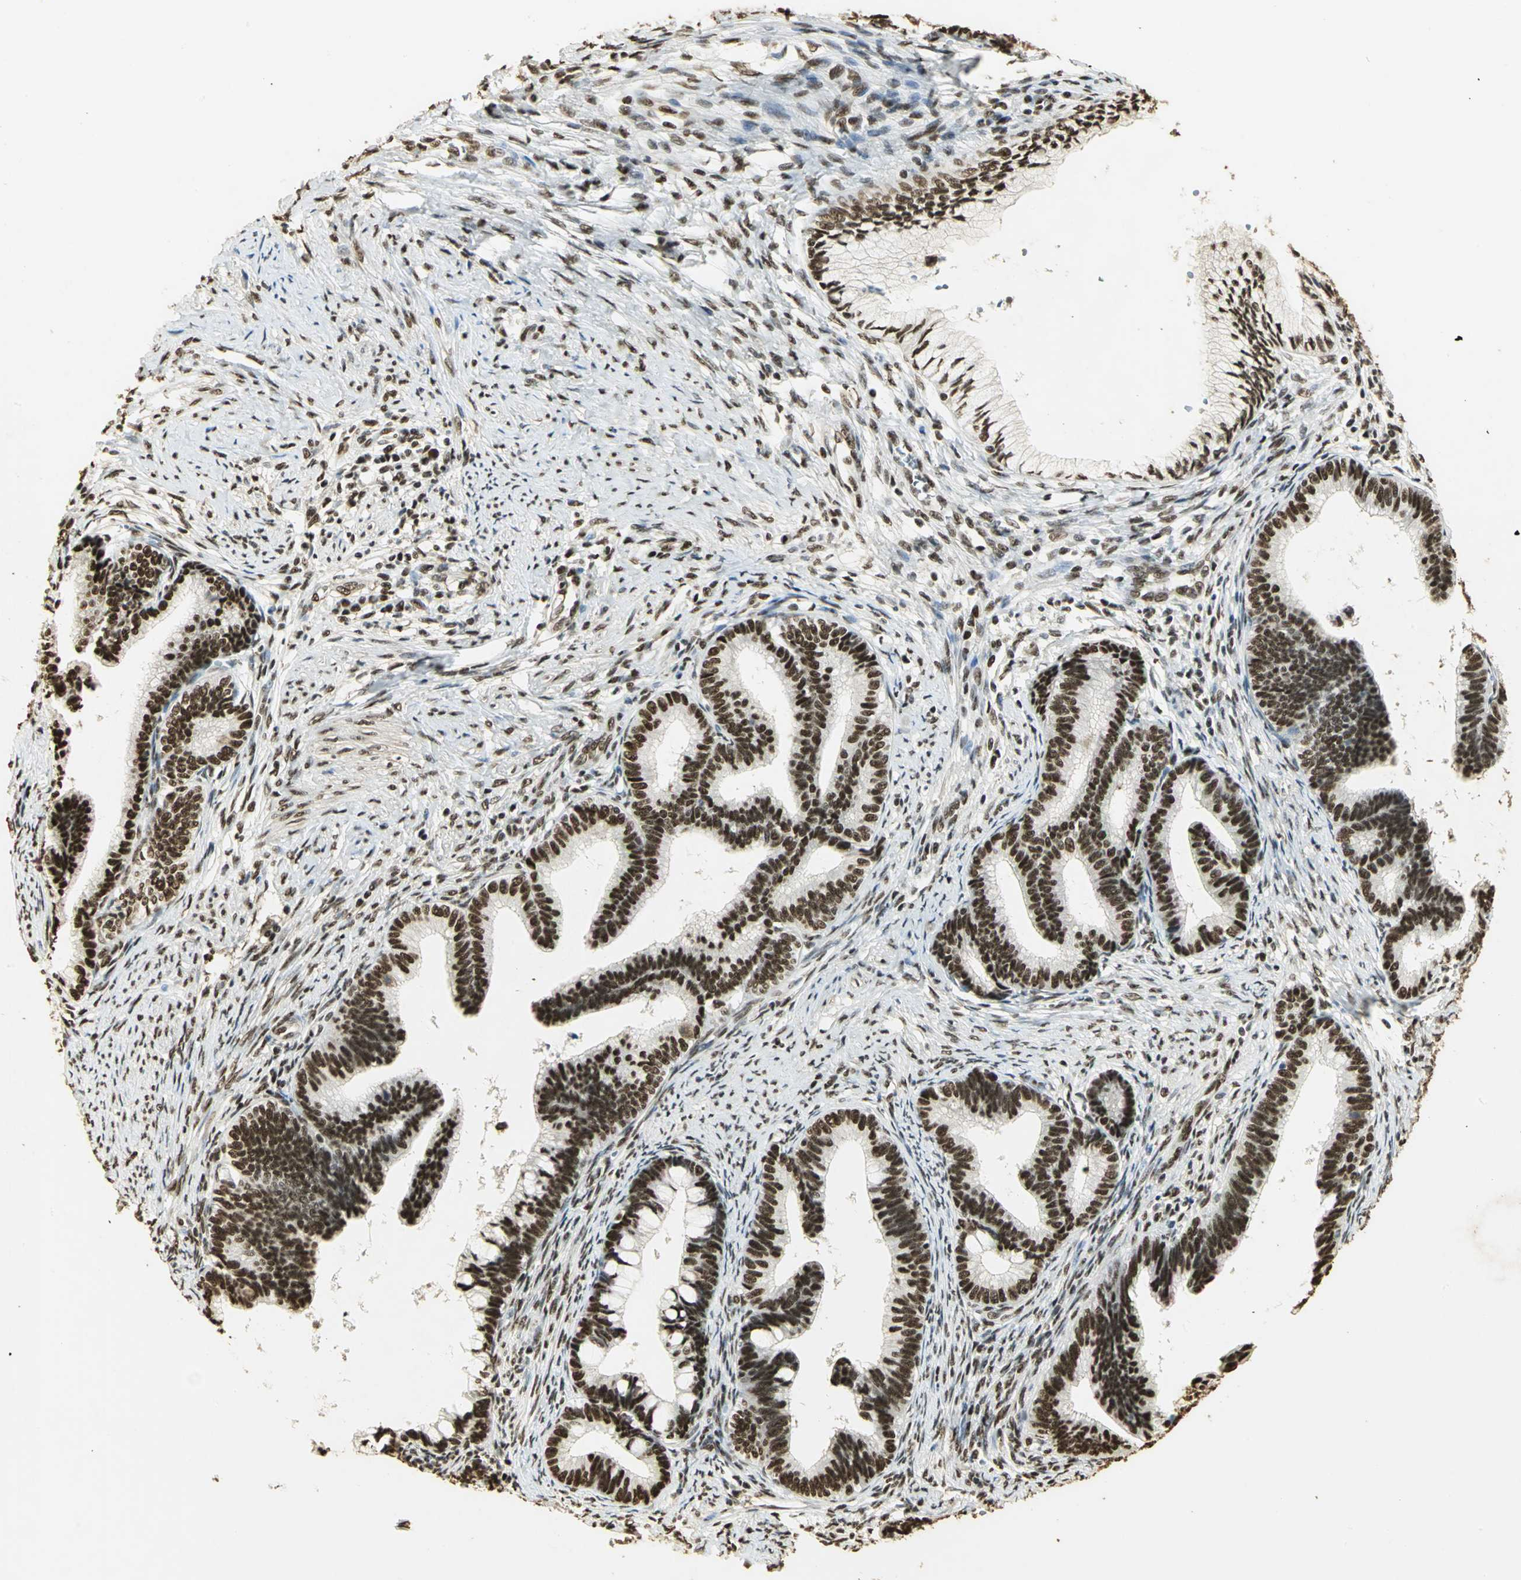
{"staining": {"intensity": "strong", "quantity": ">75%", "location": "nuclear"}, "tissue": "cervical cancer", "cell_type": "Tumor cells", "image_type": "cancer", "snomed": [{"axis": "morphology", "description": "Adenocarcinoma, NOS"}, {"axis": "topography", "description": "Cervix"}], "caption": "Protein expression analysis of human cervical cancer (adenocarcinoma) reveals strong nuclear staining in about >75% of tumor cells.", "gene": "SET", "patient": {"sex": "female", "age": 36}}